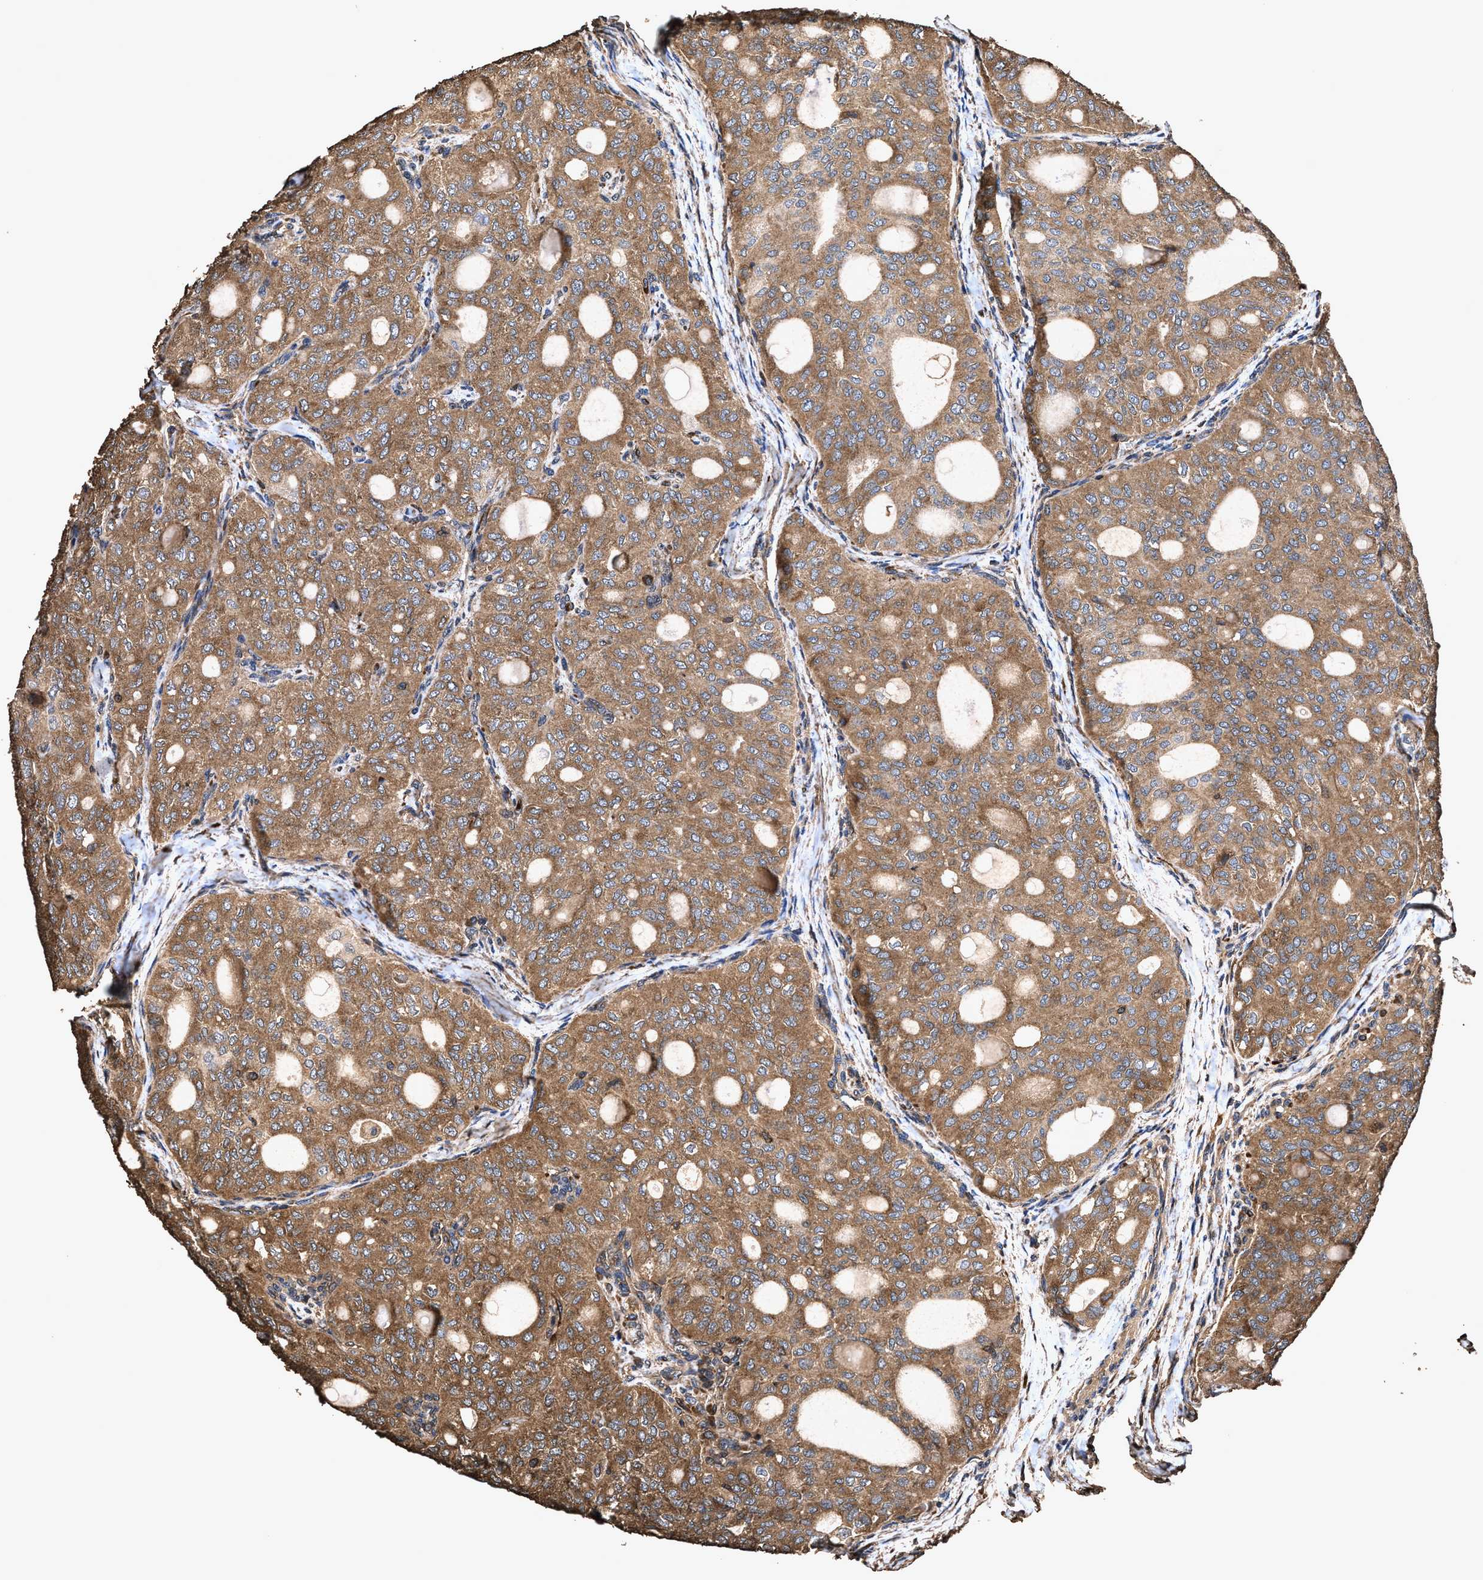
{"staining": {"intensity": "moderate", "quantity": ">75%", "location": "cytoplasmic/membranous"}, "tissue": "thyroid cancer", "cell_type": "Tumor cells", "image_type": "cancer", "snomed": [{"axis": "morphology", "description": "Follicular adenoma carcinoma, NOS"}, {"axis": "topography", "description": "Thyroid gland"}], "caption": "Human follicular adenoma carcinoma (thyroid) stained for a protein (brown) displays moderate cytoplasmic/membranous positive staining in about >75% of tumor cells.", "gene": "ZMYND19", "patient": {"sex": "male", "age": 75}}